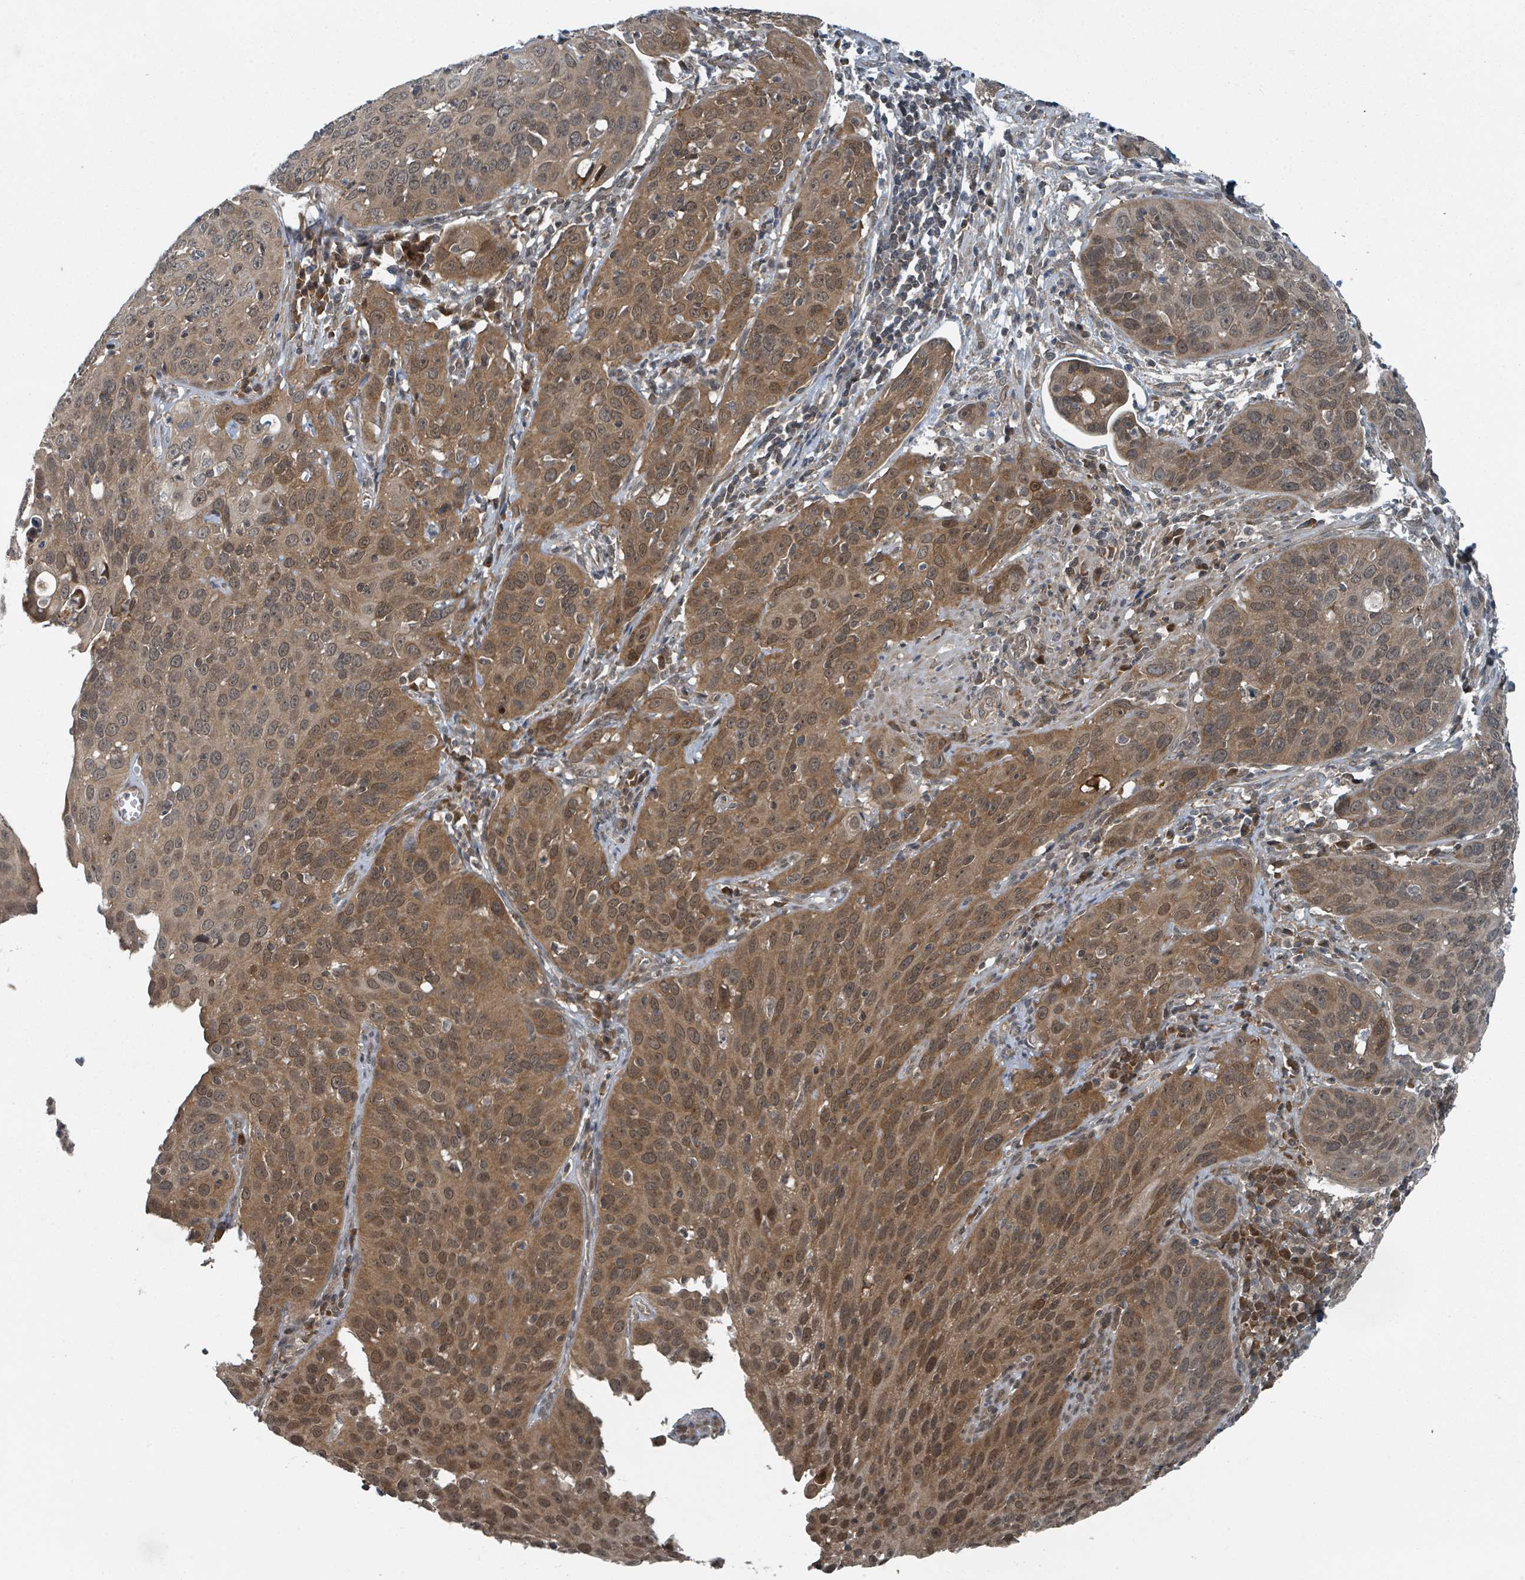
{"staining": {"intensity": "moderate", "quantity": ">75%", "location": "cytoplasmic/membranous,nuclear"}, "tissue": "cervical cancer", "cell_type": "Tumor cells", "image_type": "cancer", "snomed": [{"axis": "morphology", "description": "Squamous cell carcinoma, NOS"}, {"axis": "topography", "description": "Cervix"}], "caption": "Tumor cells show medium levels of moderate cytoplasmic/membranous and nuclear positivity in about >75% of cells in human cervical cancer.", "gene": "GOLGA7", "patient": {"sex": "female", "age": 36}}